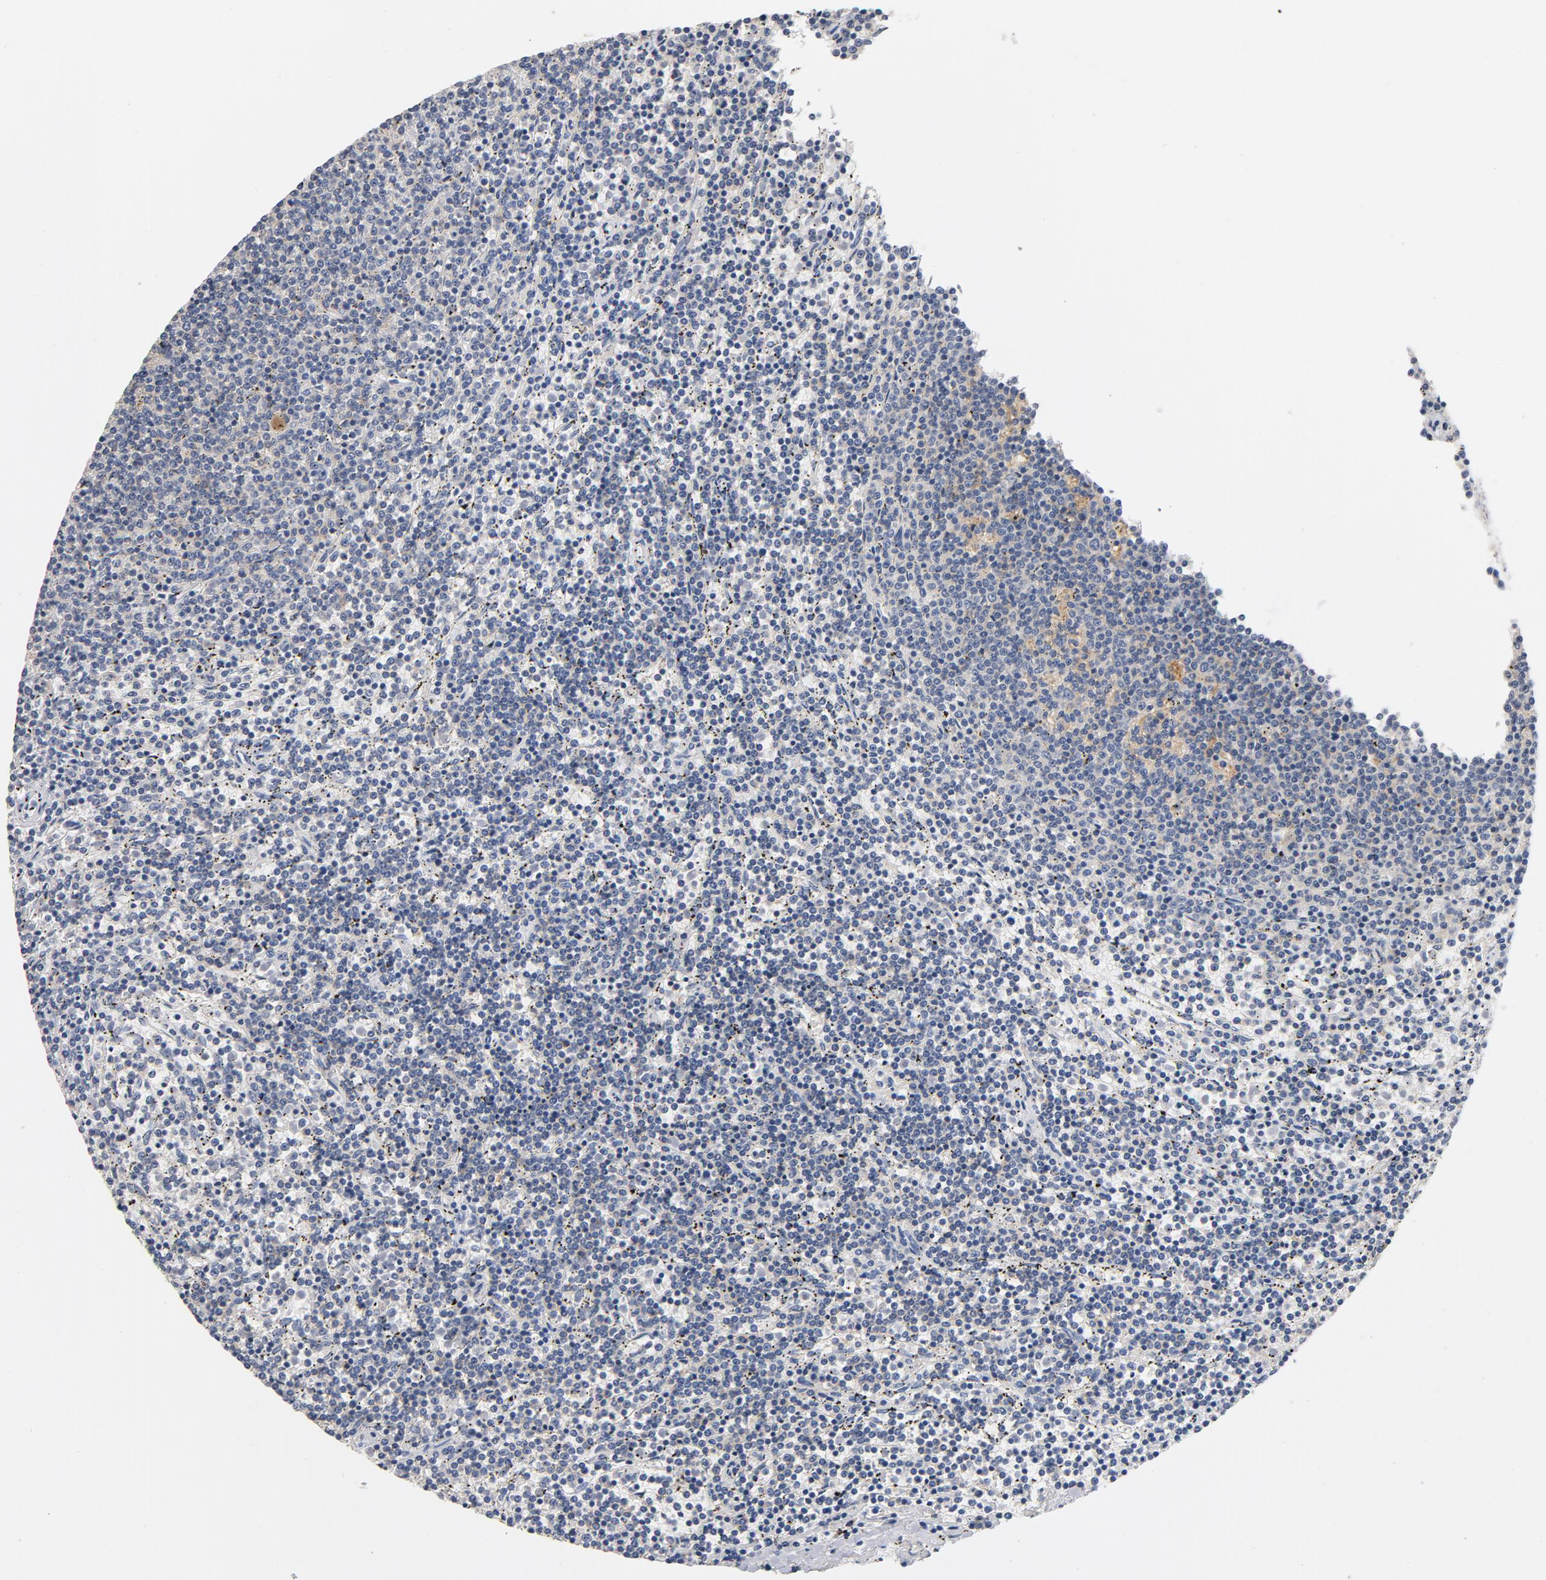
{"staining": {"intensity": "moderate", "quantity": "<25%", "location": "cytoplasmic/membranous"}, "tissue": "lymphoma", "cell_type": "Tumor cells", "image_type": "cancer", "snomed": [{"axis": "morphology", "description": "Malignant lymphoma, non-Hodgkin's type, Low grade"}, {"axis": "topography", "description": "Spleen"}], "caption": "Lymphoma stained for a protein displays moderate cytoplasmic/membranous positivity in tumor cells.", "gene": "ZCCHC13", "patient": {"sex": "female", "age": 50}}